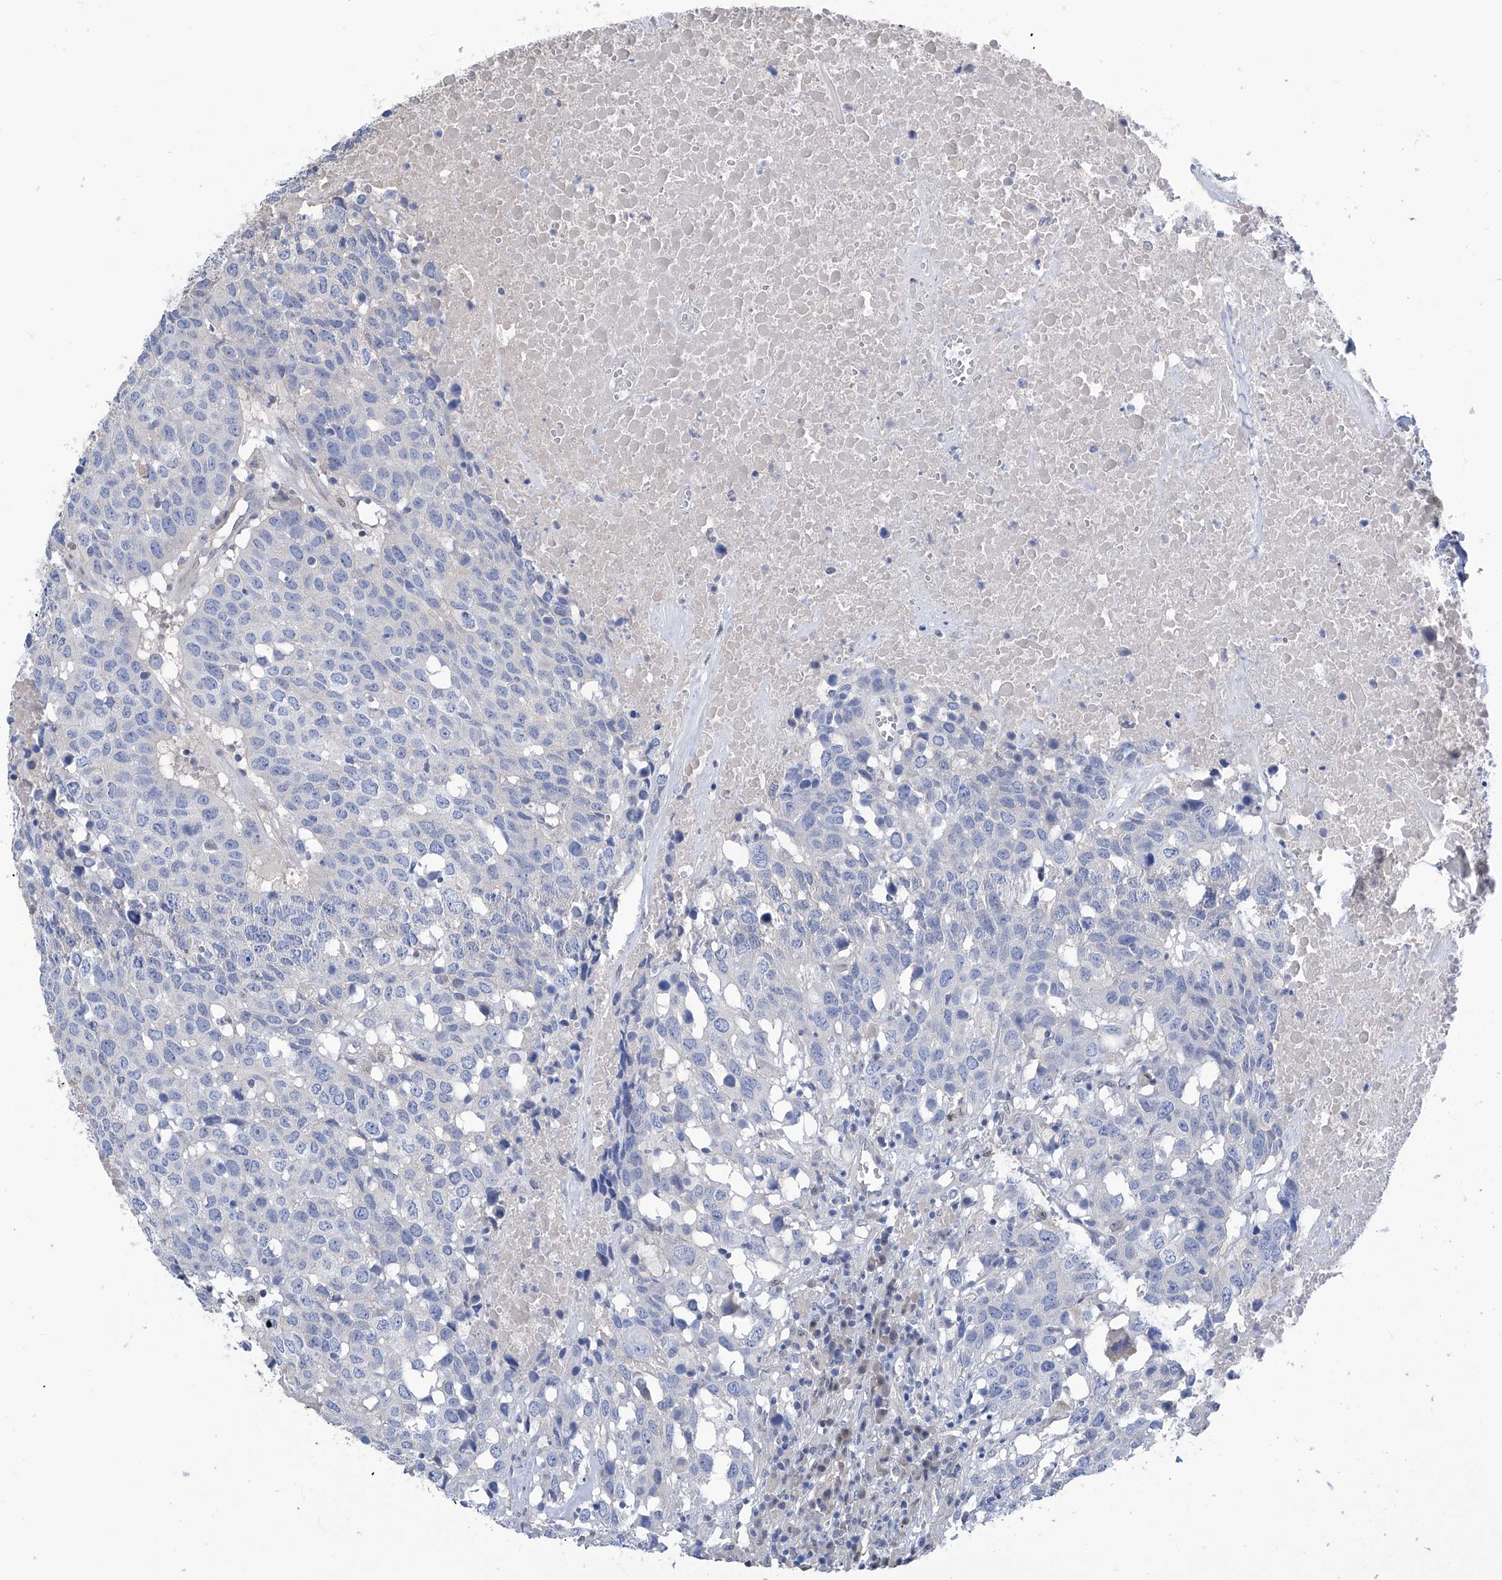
{"staining": {"intensity": "negative", "quantity": "none", "location": "none"}, "tissue": "head and neck cancer", "cell_type": "Tumor cells", "image_type": "cancer", "snomed": [{"axis": "morphology", "description": "Squamous cell carcinoma, NOS"}, {"axis": "topography", "description": "Head-Neck"}], "caption": "This is a micrograph of IHC staining of squamous cell carcinoma (head and neck), which shows no expression in tumor cells.", "gene": "PGM3", "patient": {"sex": "male", "age": 66}}